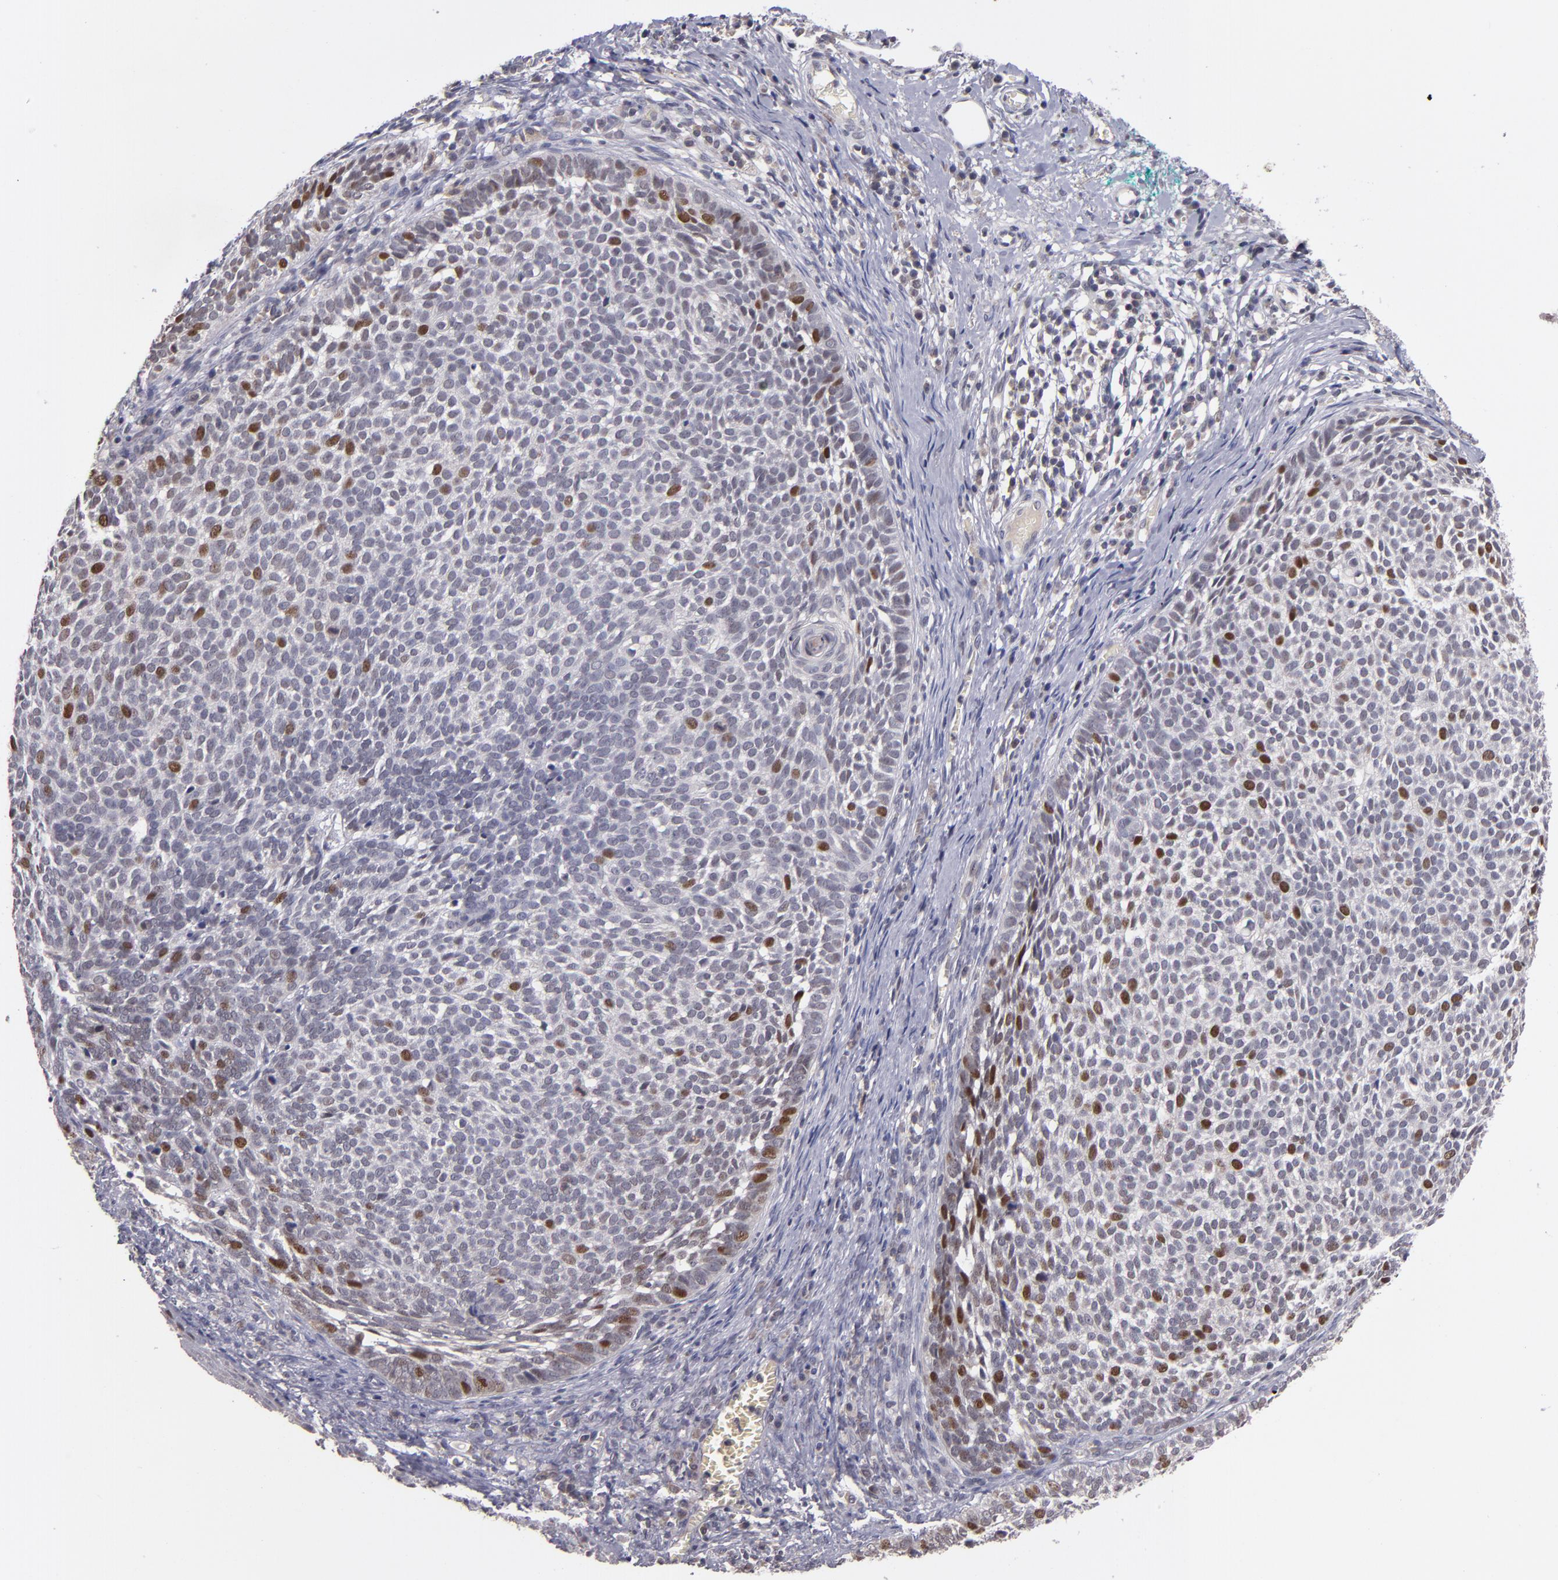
{"staining": {"intensity": "strong", "quantity": "25%-75%", "location": "nuclear"}, "tissue": "skin cancer", "cell_type": "Tumor cells", "image_type": "cancer", "snomed": [{"axis": "morphology", "description": "Basal cell carcinoma"}, {"axis": "topography", "description": "Skin"}], "caption": "A brown stain highlights strong nuclear staining of a protein in skin basal cell carcinoma tumor cells.", "gene": "CDC7", "patient": {"sex": "male", "age": 63}}